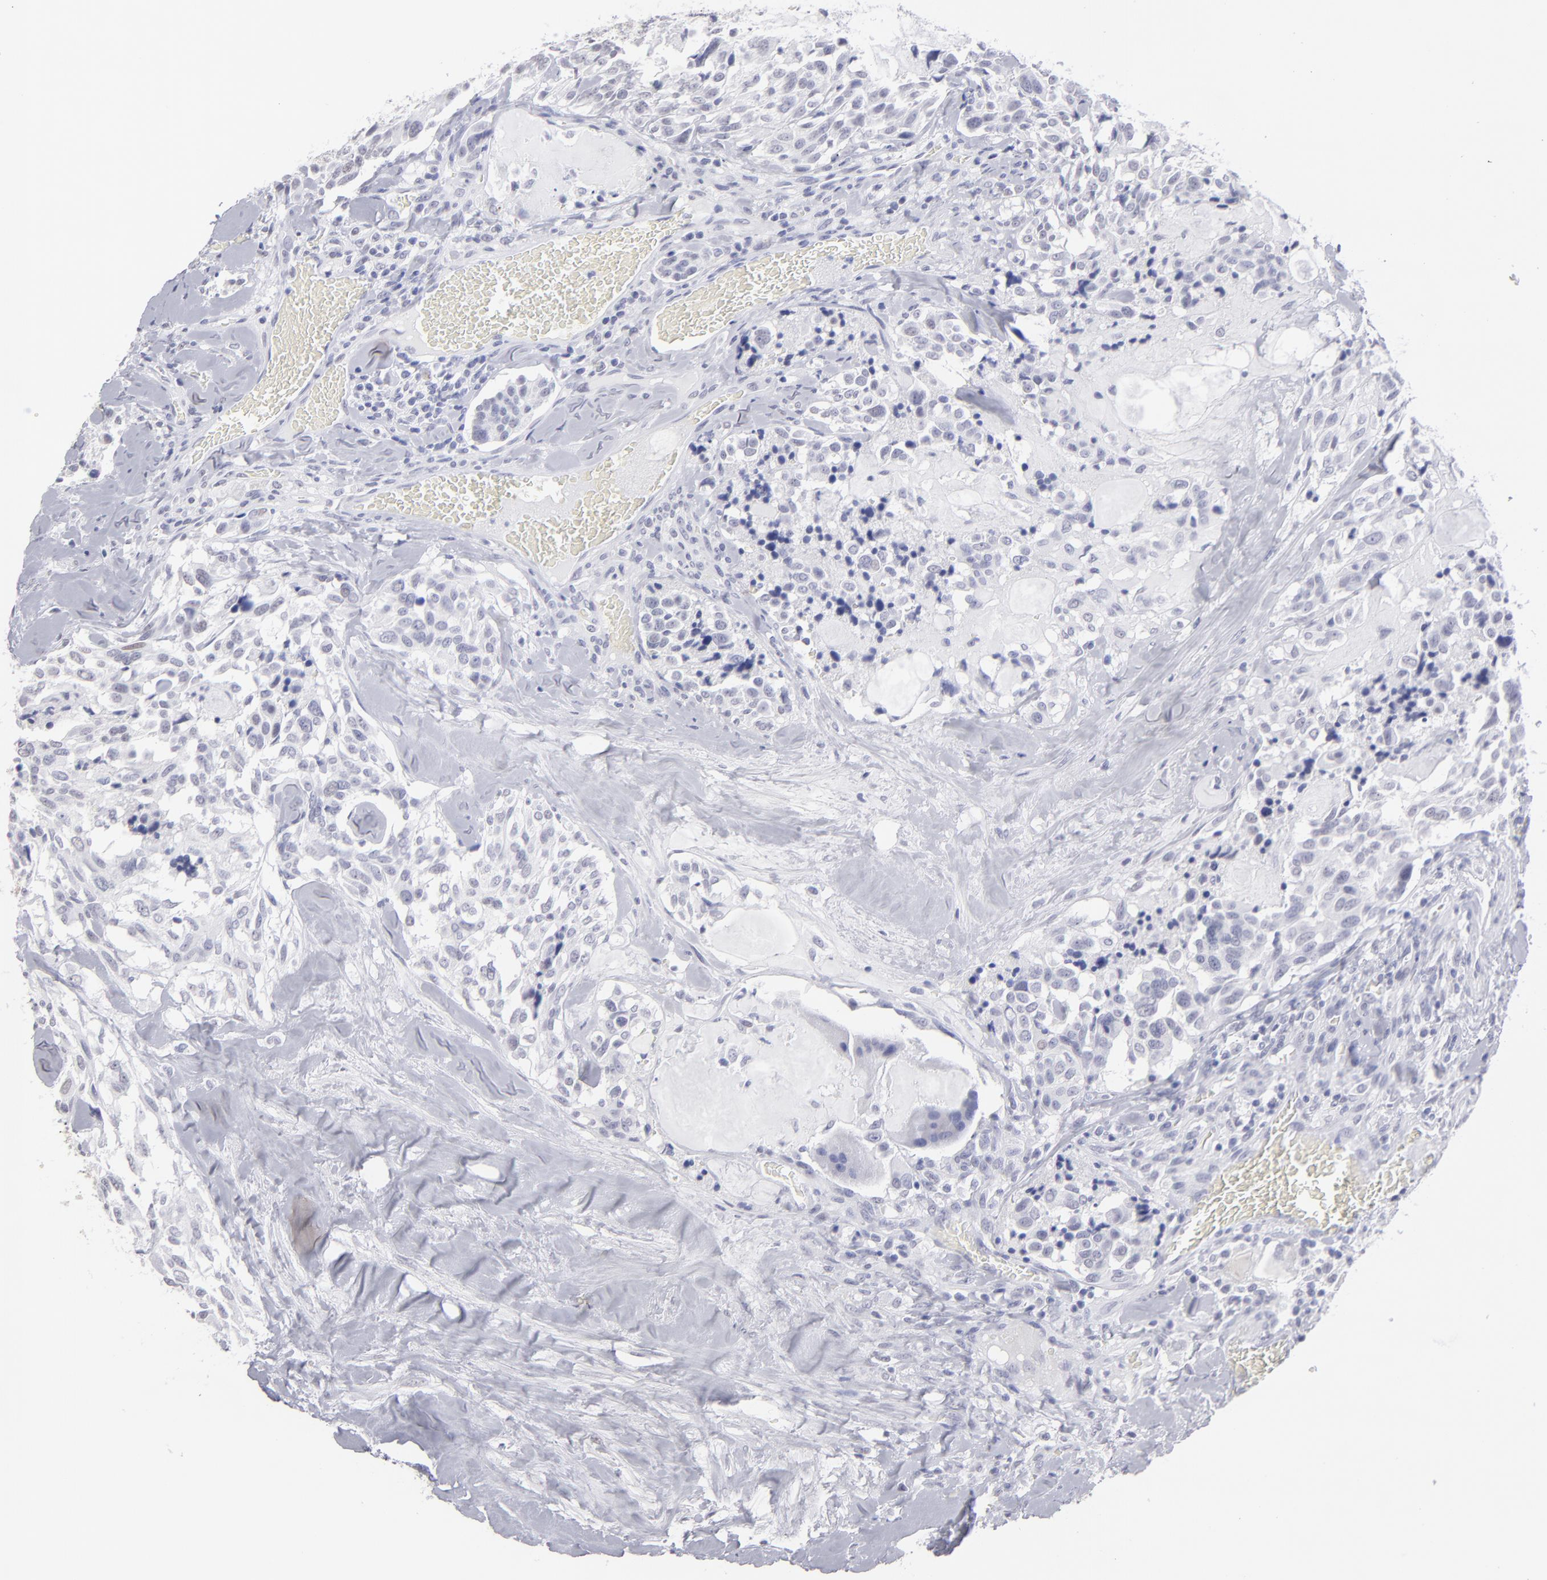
{"staining": {"intensity": "negative", "quantity": "none", "location": "none"}, "tissue": "thyroid cancer", "cell_type": "Tumor cells", "image_type": "cancer", "snomed": [{"axis": "morphology", "description": "Carcinoma, NOS"}, {"axis": "morphology", "description": "Carcinoid, malignant, NOS"}, {"axis": "topography", "description": "Thyroid gland"}], "caption": "Immunohistochemical staining of thyroid cancer reveals no significant positivity in tumor cells.", "gene": "ALDOB", "patient": {"sex": "male", "age": 33}}